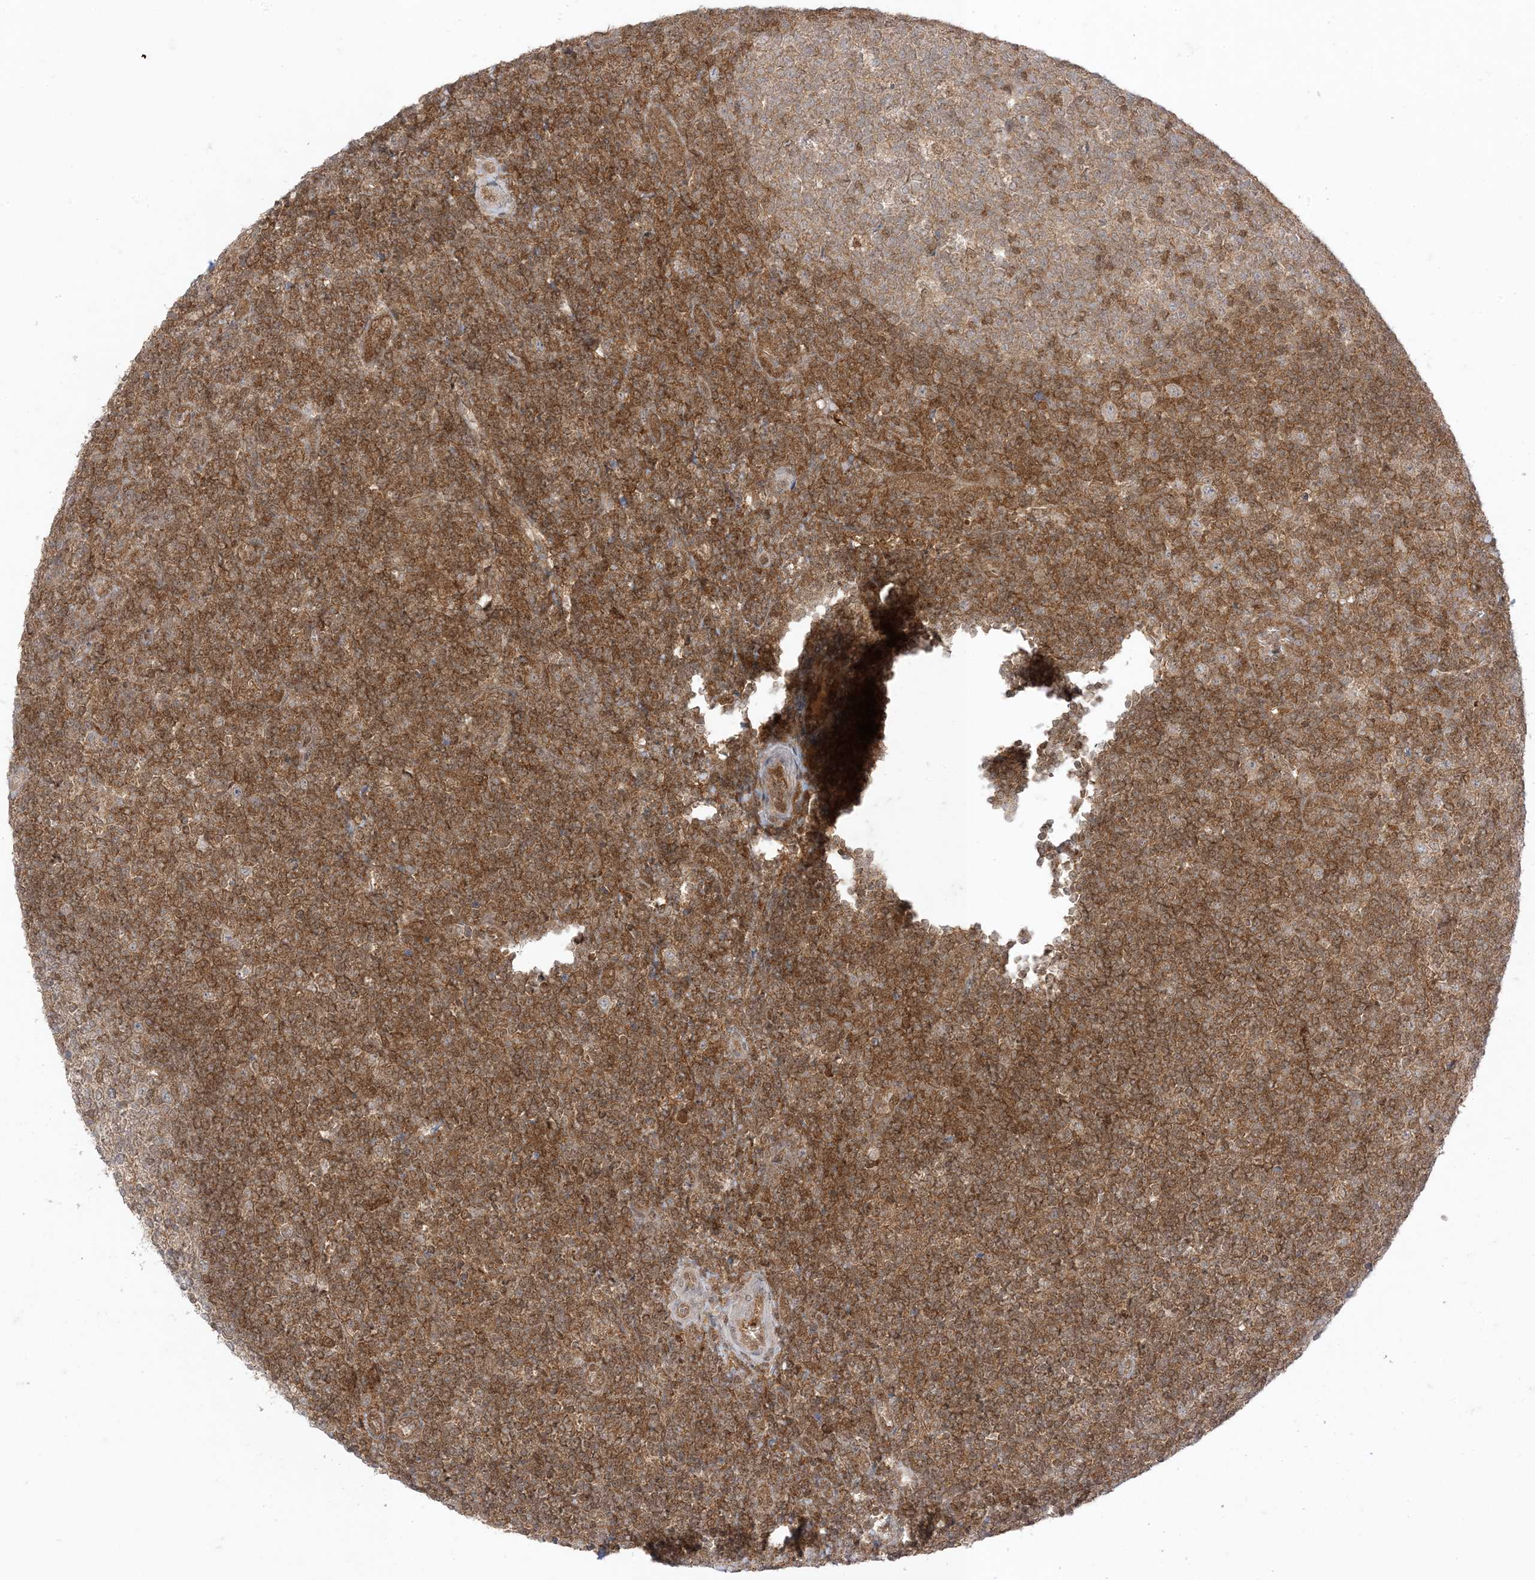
{"staining": {"intensity": "moderate", "quantity": "<25%", "location": "nuclear"}, "tissue": "tonsil", "cell_type": "Germinal center cells", "image_type": "normal", "snomed": [{"axis": "morphology", "description": "Normal tissue, NOS"}, {"axis": "topography", "description": "Tonsil"}], "caption": "Protein expression analysis of benign tonsil reveals moderate nuclear positivity in approximately <25% of germinal center cells. Immunohistochemistry stains the protein of interest in brown and the nuclei are stained blue.", "gene": "PTPA", "patient": {"sex": "female", "age": 19}}